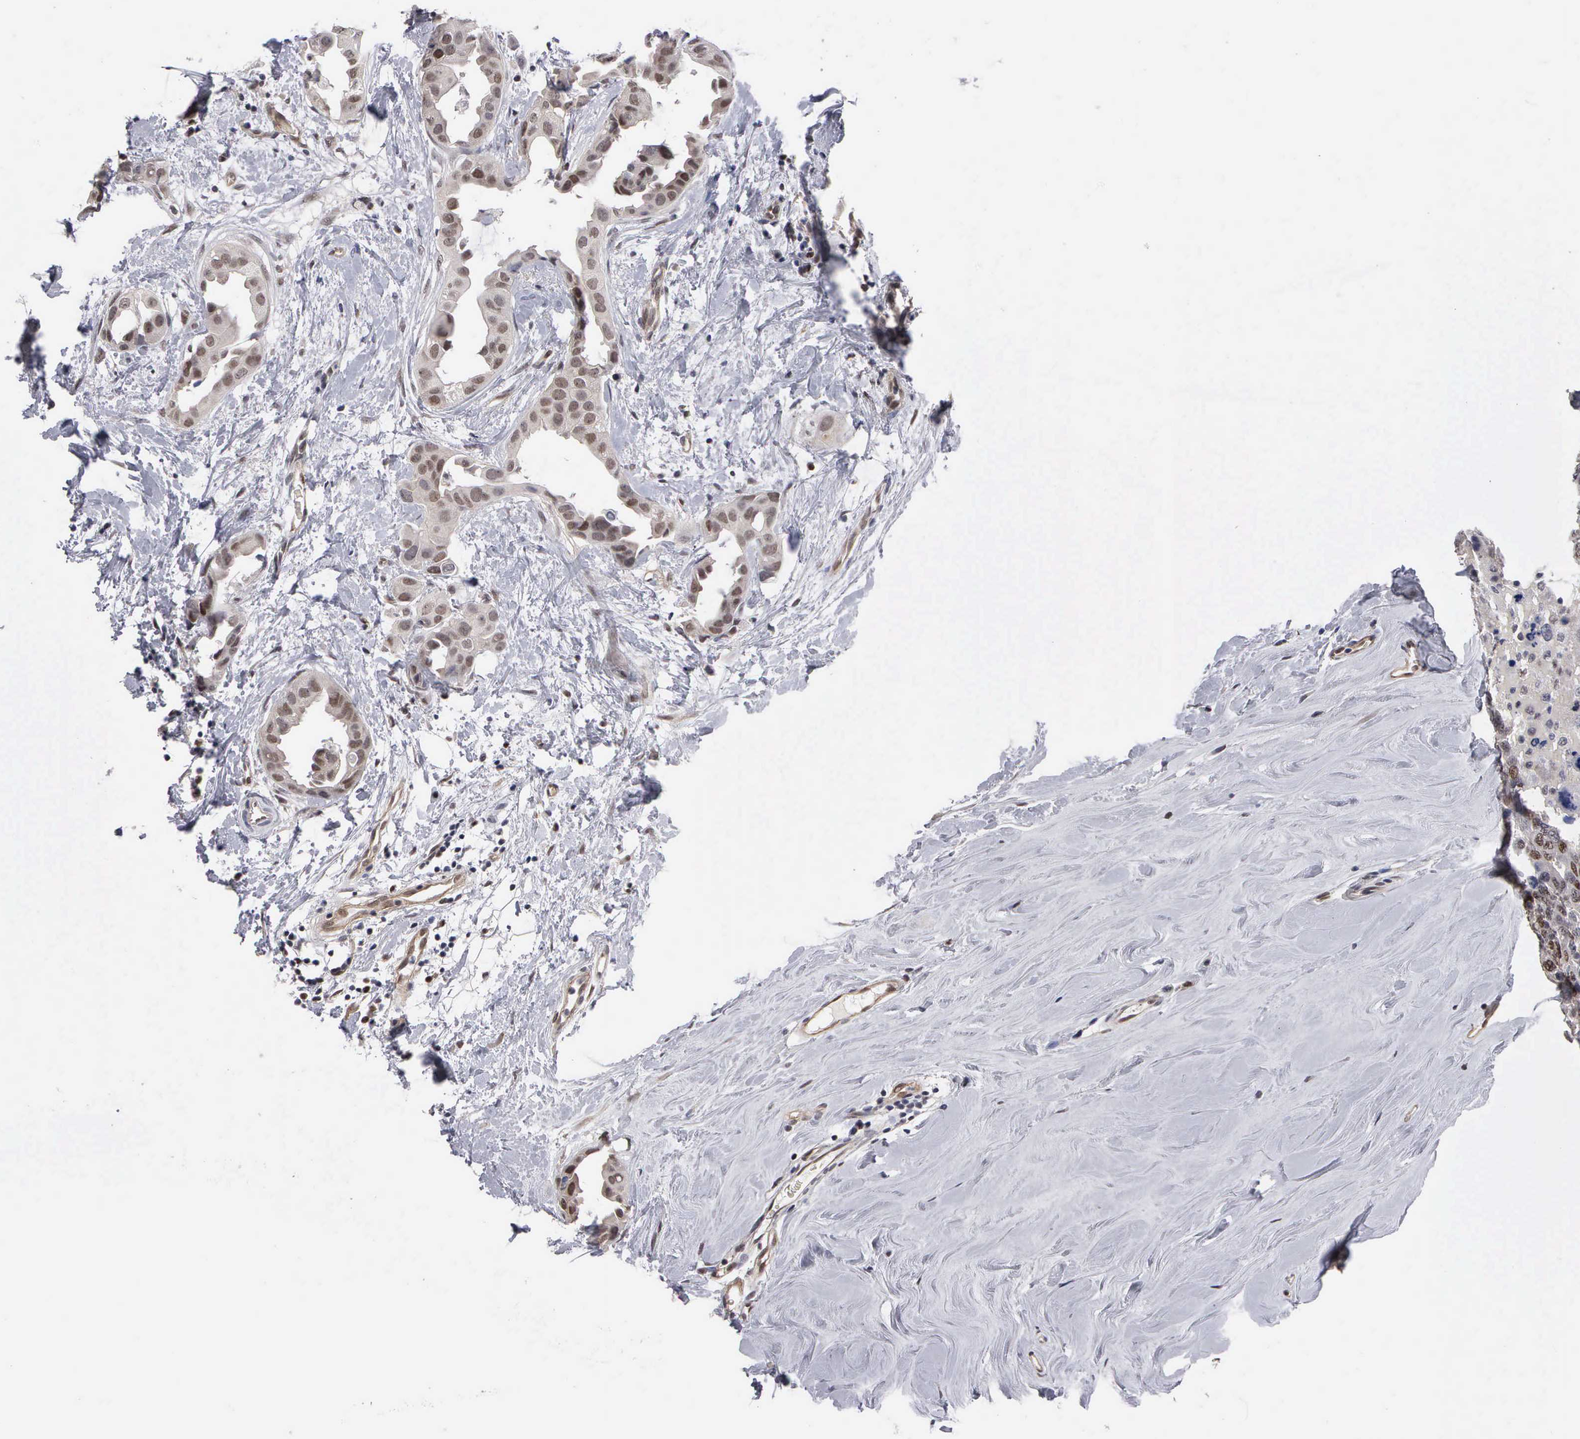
{"staining": {"intensity": "moderate", "quantity": ">75%", "location": "nuclear"}, "tissue": "breast cancer", "cell_type": "Tumor cells", "image_type": "cancer", "snomed": [{"axis": "morphology", "description": "Duct carcinoma"}, {"axis": "topography", "description": "Breast"}], "caption": "Immunohistochemical staining of breast invasive ductal carcinoma exhibits medium levels of moderate nuclear protein staining in approximately >75% of tumor cells. (DAB (3,3'-diaminobenzidine) = brown stain, brightfield microscopy at high magnification).", "gene": "ZBTB33", "patient": {"sex": "female", "age": 40}}